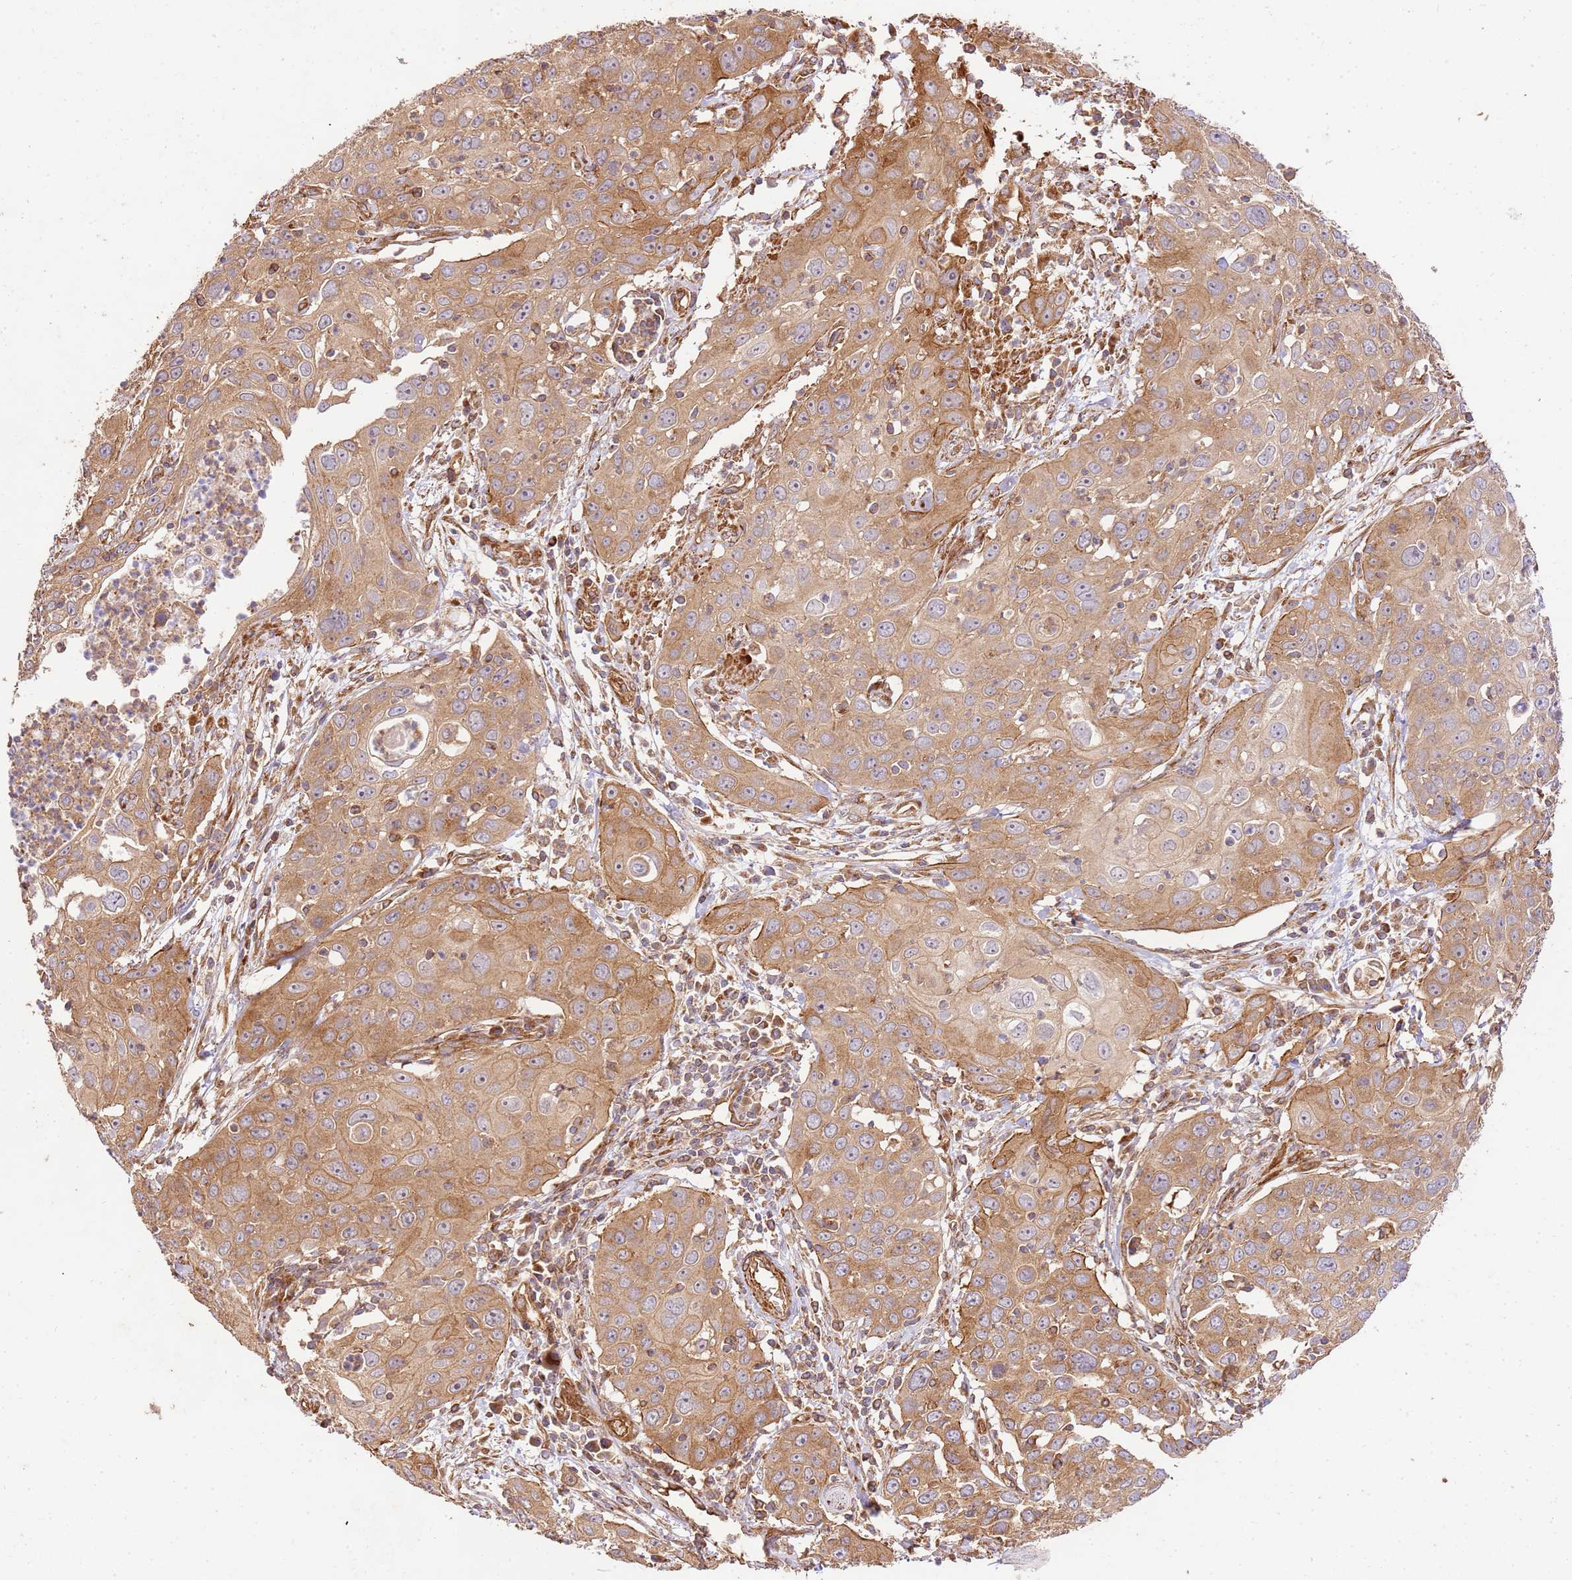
{"staining": {"intensity": "moderate", "quantity": ">75%", "location": "cytoplasmic/membranous"}, "tissue": "cervical cancer", "cell_type": "Tumor cells", "image_type": "cancer", "snomed": [{"axis": "morphology", "description": "Squamous cell carcinoma, NOS"}, {"axis": "topography", "description": "Cervix"}], "caption": "Protein expression analysis of cervical cancer (squamous cell carcinoma) reveals moderate cytoplasmic/membranous staining in about >75% of tumor cells. Nuclei are stained in blue.", "gene": "ZBTB39", "patient": {"sex": "female", "age": 36}}